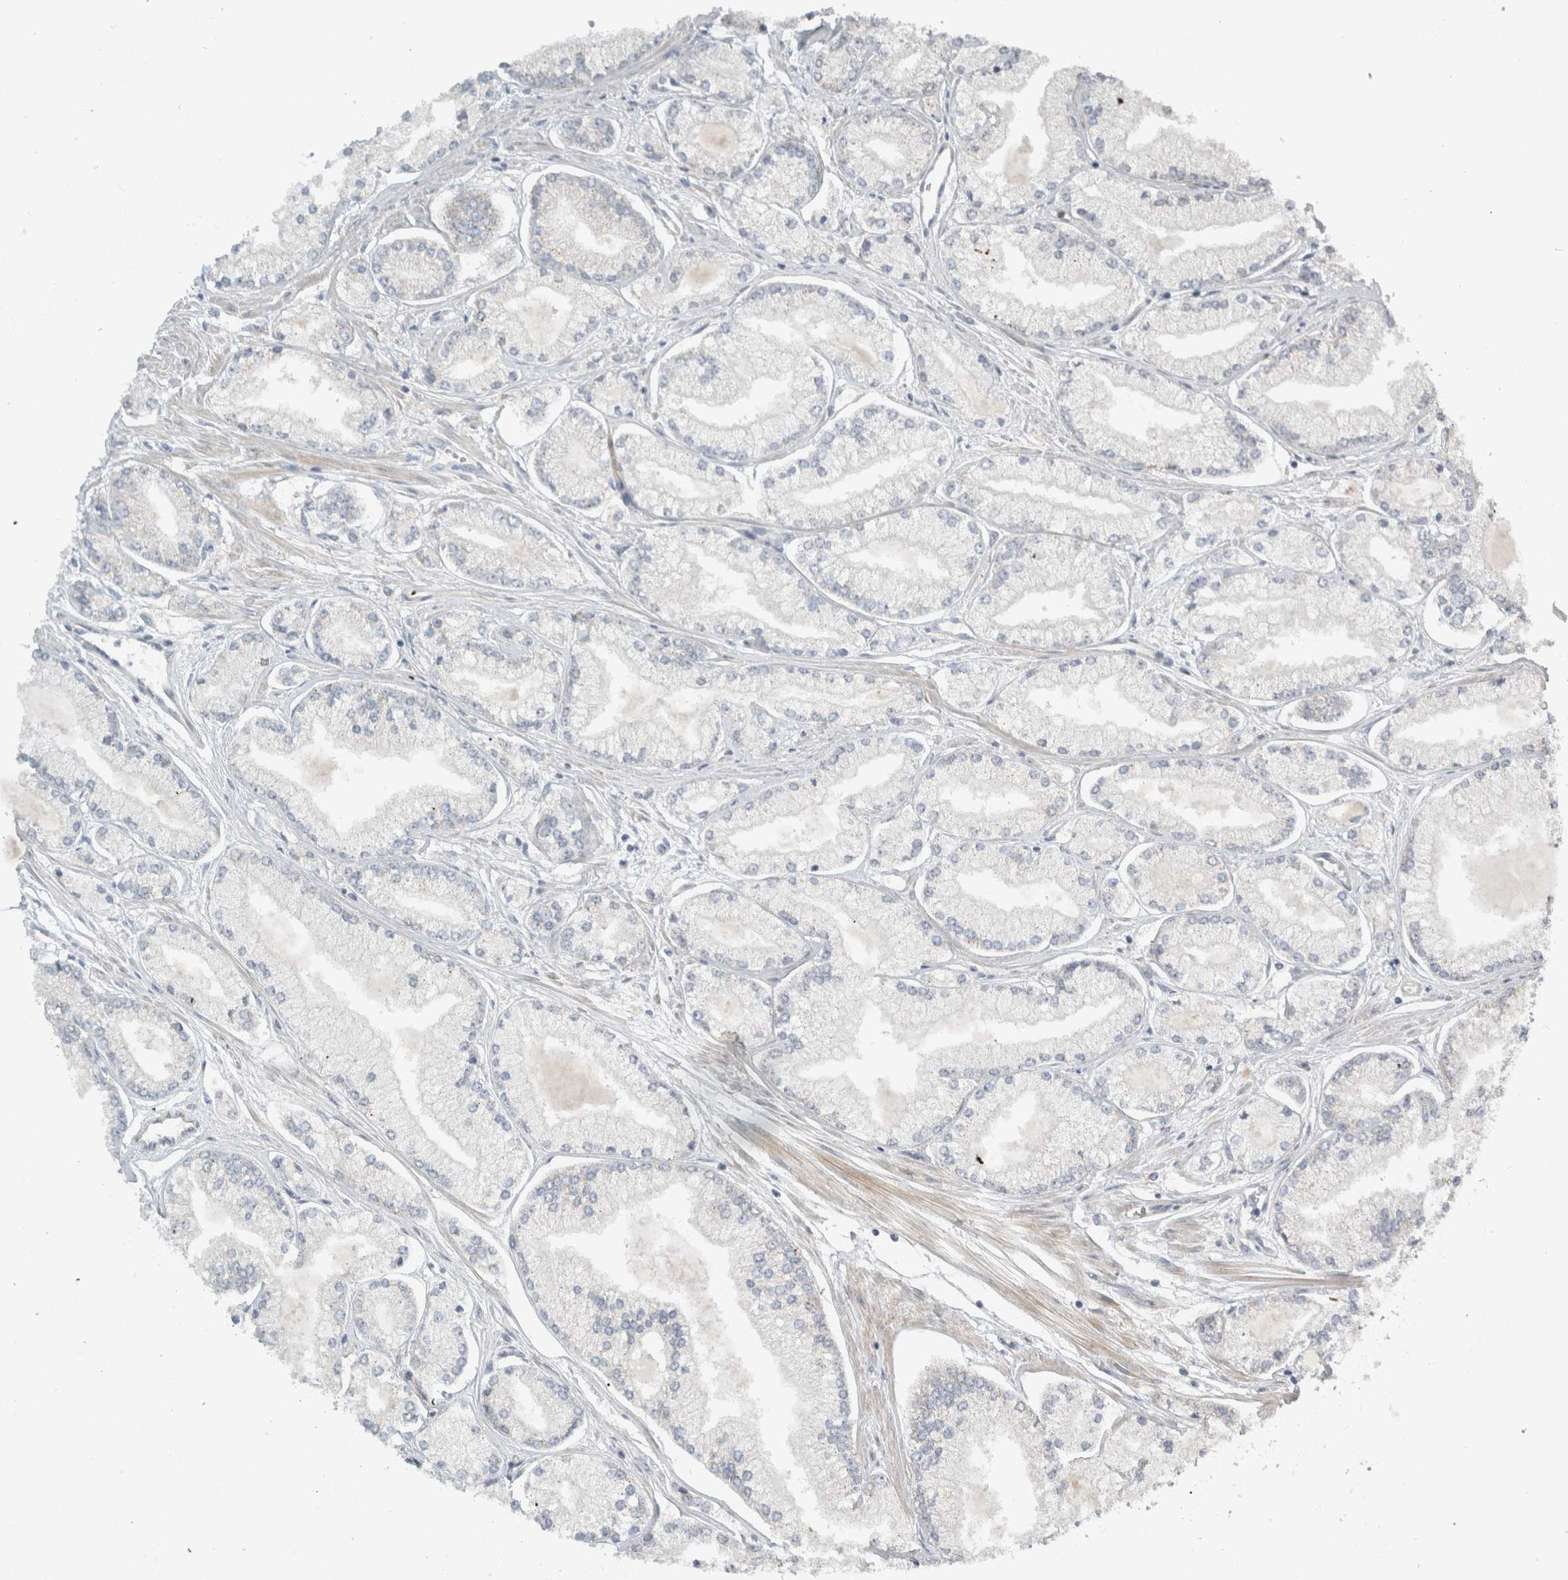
{"staining": {"intensity": "negative", "quantity": "none", "location": "none"}, "tissue": "prostate cancer", "cell_type": "Tumor cells", "image_type": "cancer", "snomed": [{"axis": "morphology", "description": "Adenocarcinoma, Low grade"}, {"axis": "topography", "description": "Prostate"}], "caption": "Immunohistochemistry (IHC) of human prostate low-grade adenocarcinoma displays no staining in tumor cells.", "gene": "KPNA5", "patient": {"sex": "male", "age": 52}}